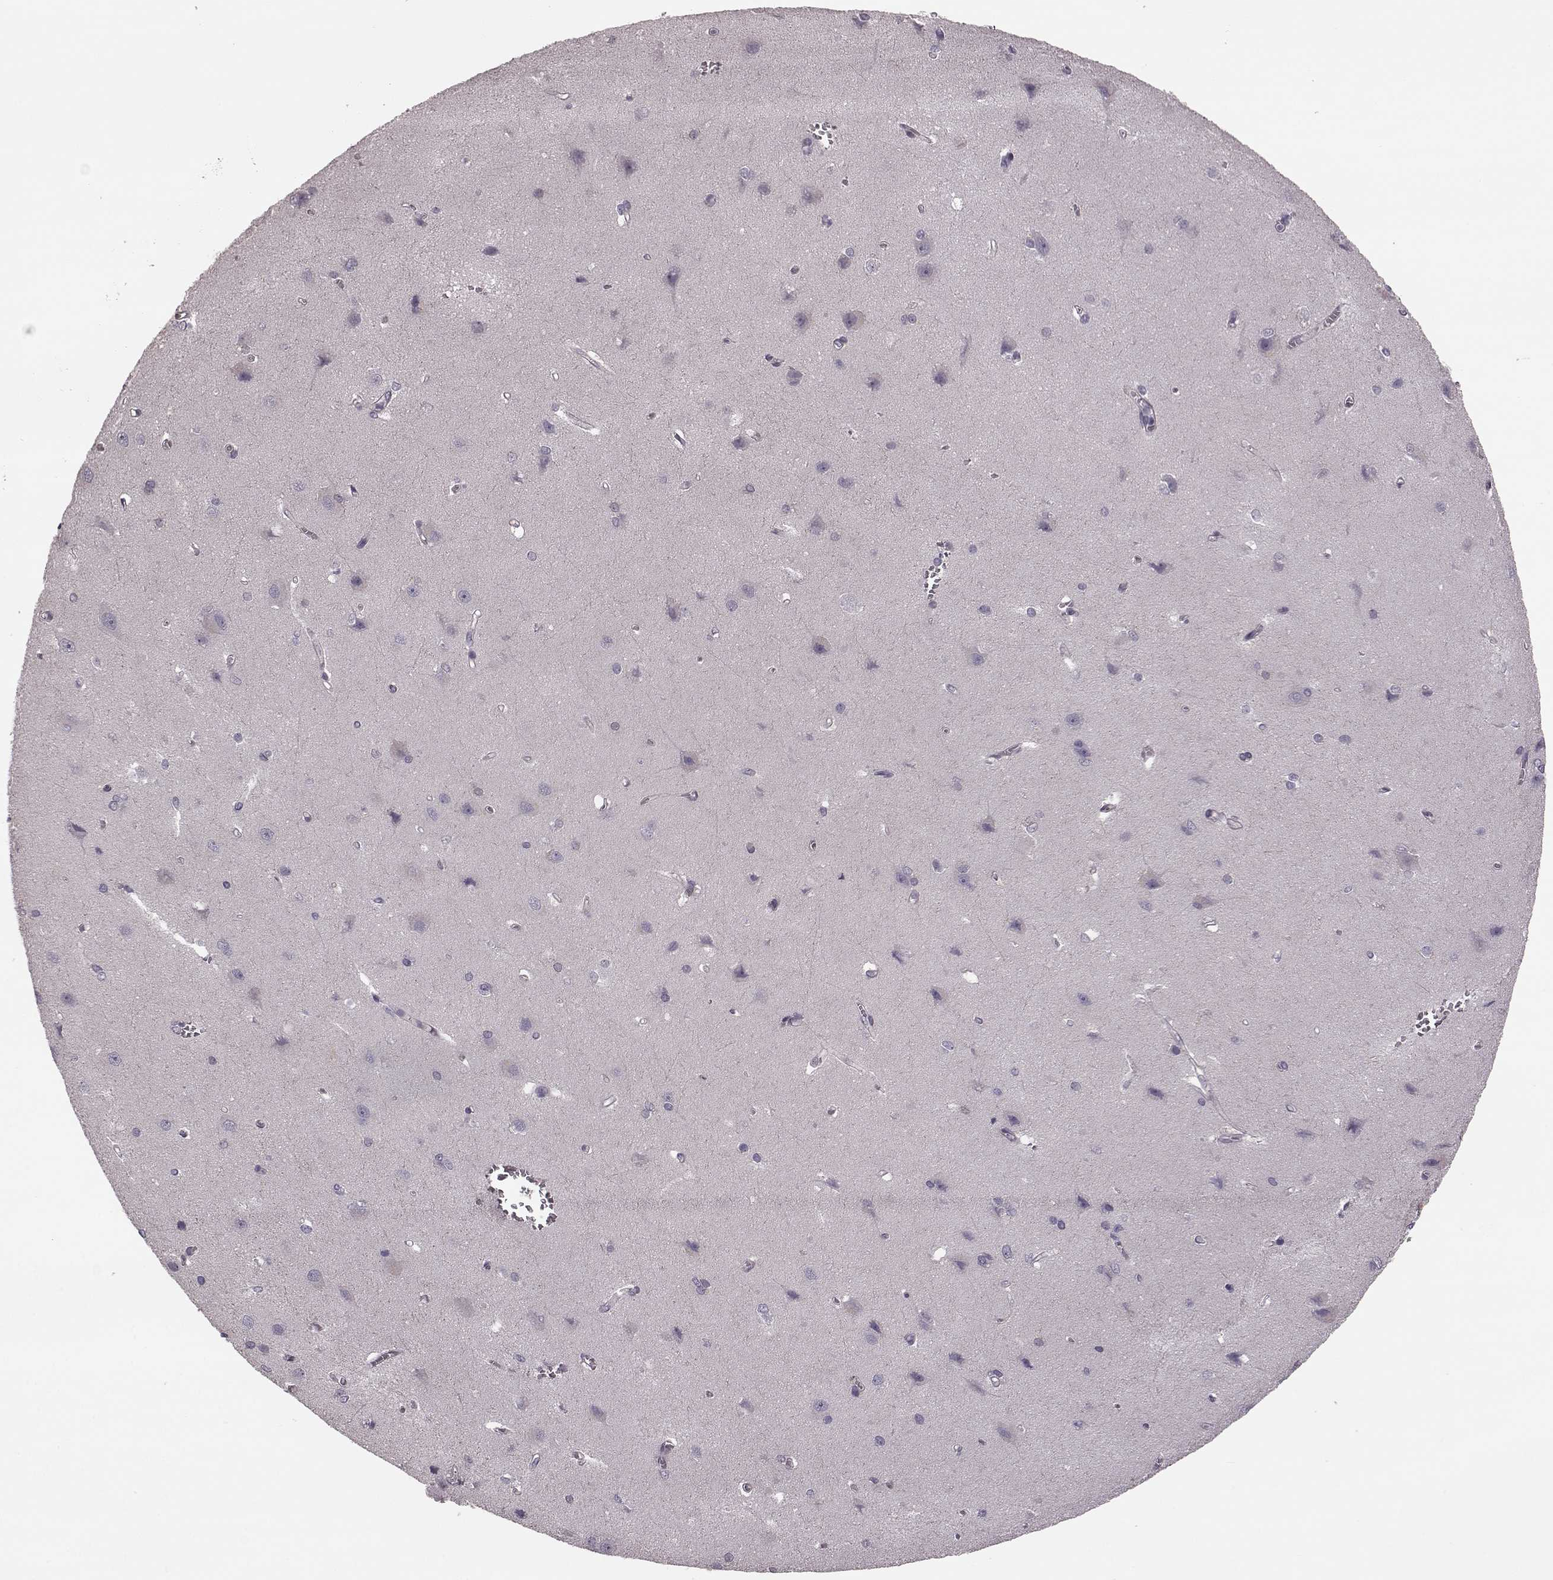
{"staining": {"intensity": "negative", "quantity": "none", "location": "none"}, "tissue": "cerebral cortex", "cell_type": "Endothelial cells", "image_type": "normal", "snomed": [{"axis": "morphology", "description": "Normal tissue, NOS"}, {"axis": "topography", "description": "Cerebral cortex"}], "caption": "Immunohistochemistry photomicrograph of benign human cerebral cortex stained for a protein (brown), which reveals no expression in endothelial cells.", "gene": "GRK1", "patient": {"sex": "male", "age": 37}}